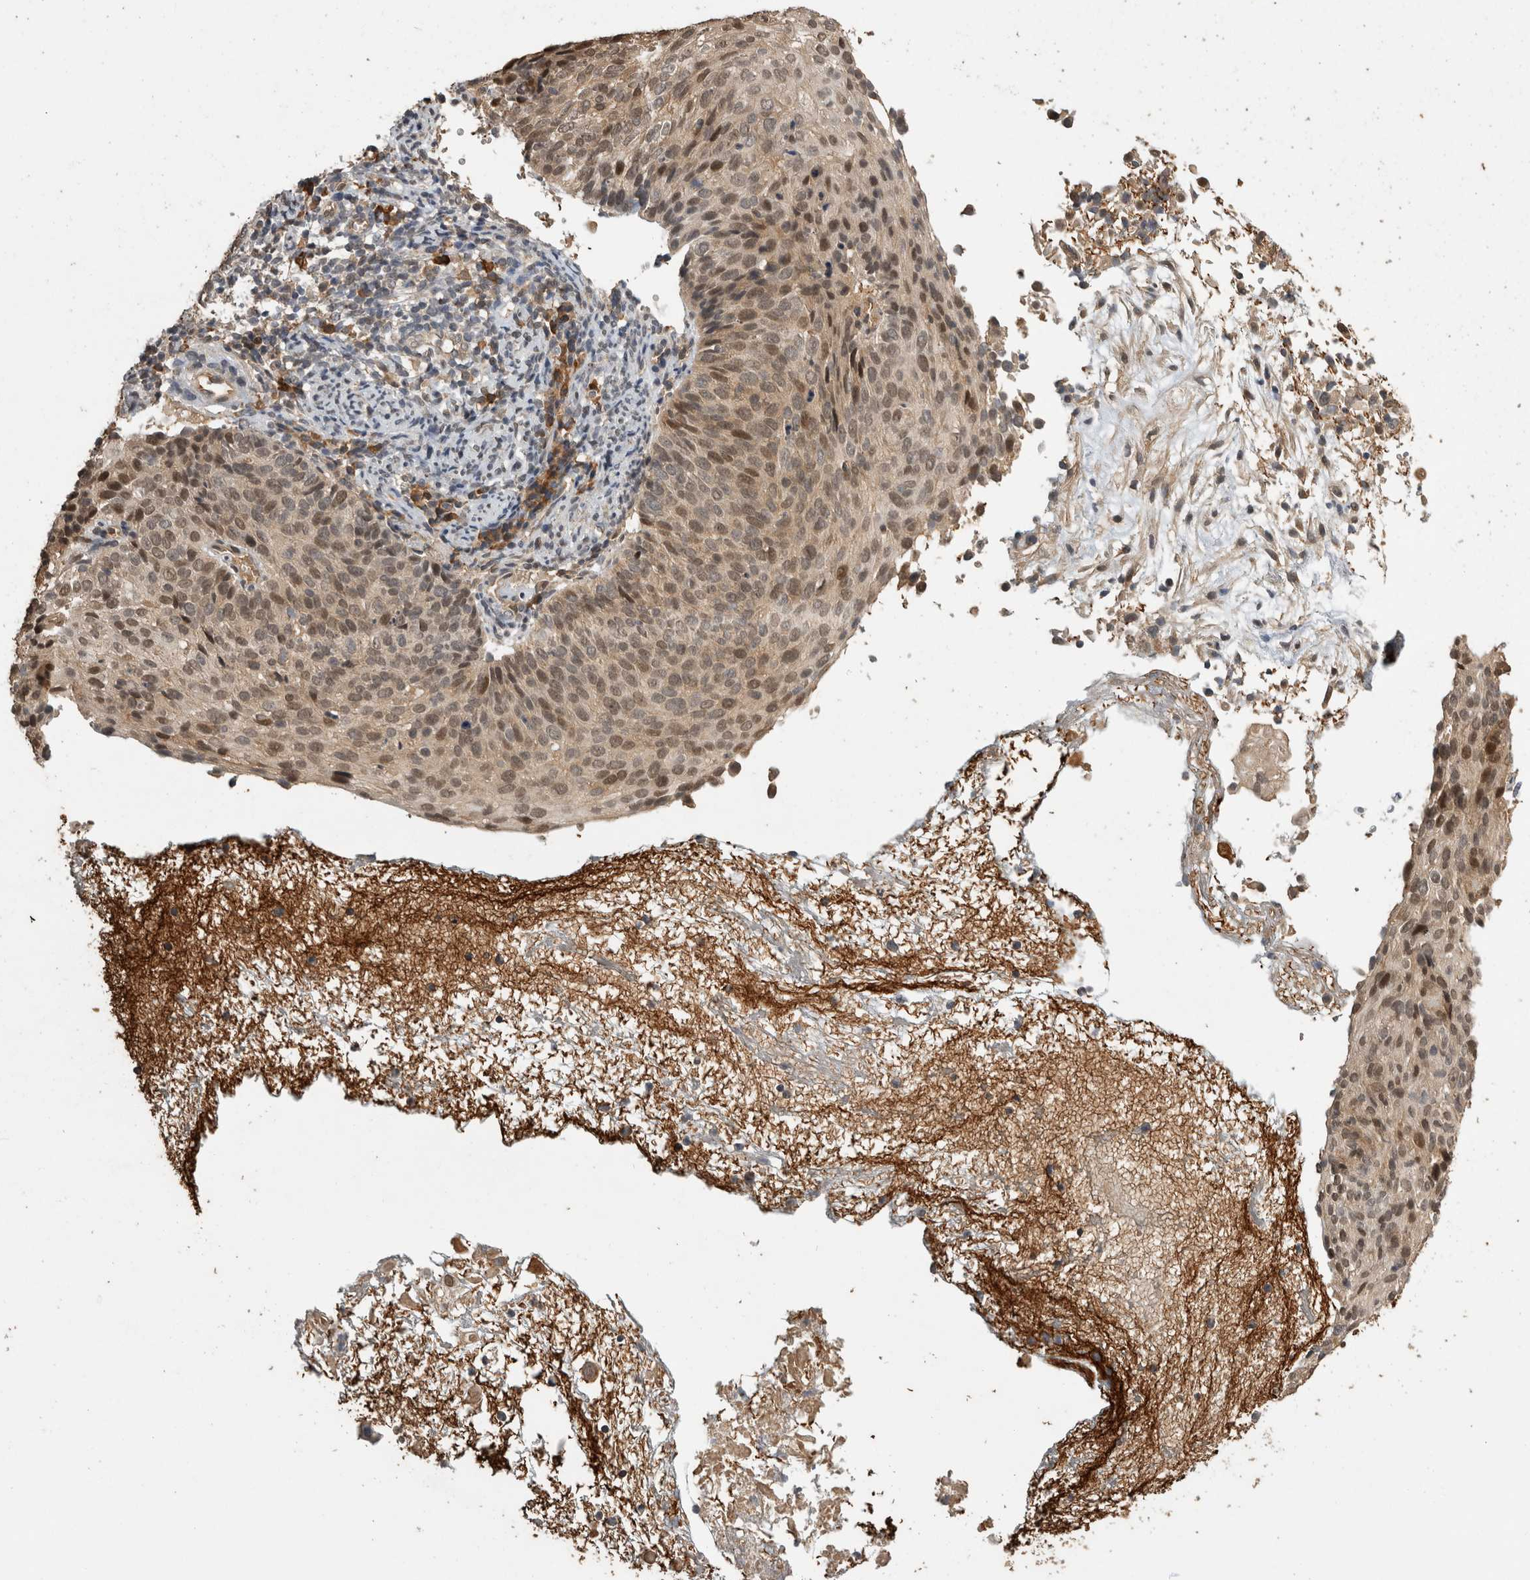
{"staining": {"intensity": "weak", "quantity": ">75%", "location": "nuclear"}, "tissue": "cervical cancer", "cell_type": "Tumor cells", "image_type": "cancer", "snomed": [{"axis": "morphology", "description": "Squamous cell carcinoma, NOS"}, {"axis": "topography", "description": "Cervix"}], "caption": "The photomicrograph shows a brown stain indicating the presence of a protein in the nuclear of tumor cells in squamous cell carcinoma (cervical). (DAB (3,3'-diaminobenzidine) IHC with brightfield microscopy, high magnification).", "gene": "RHPN1", "patient": {"sex": "female", "age": 74}}